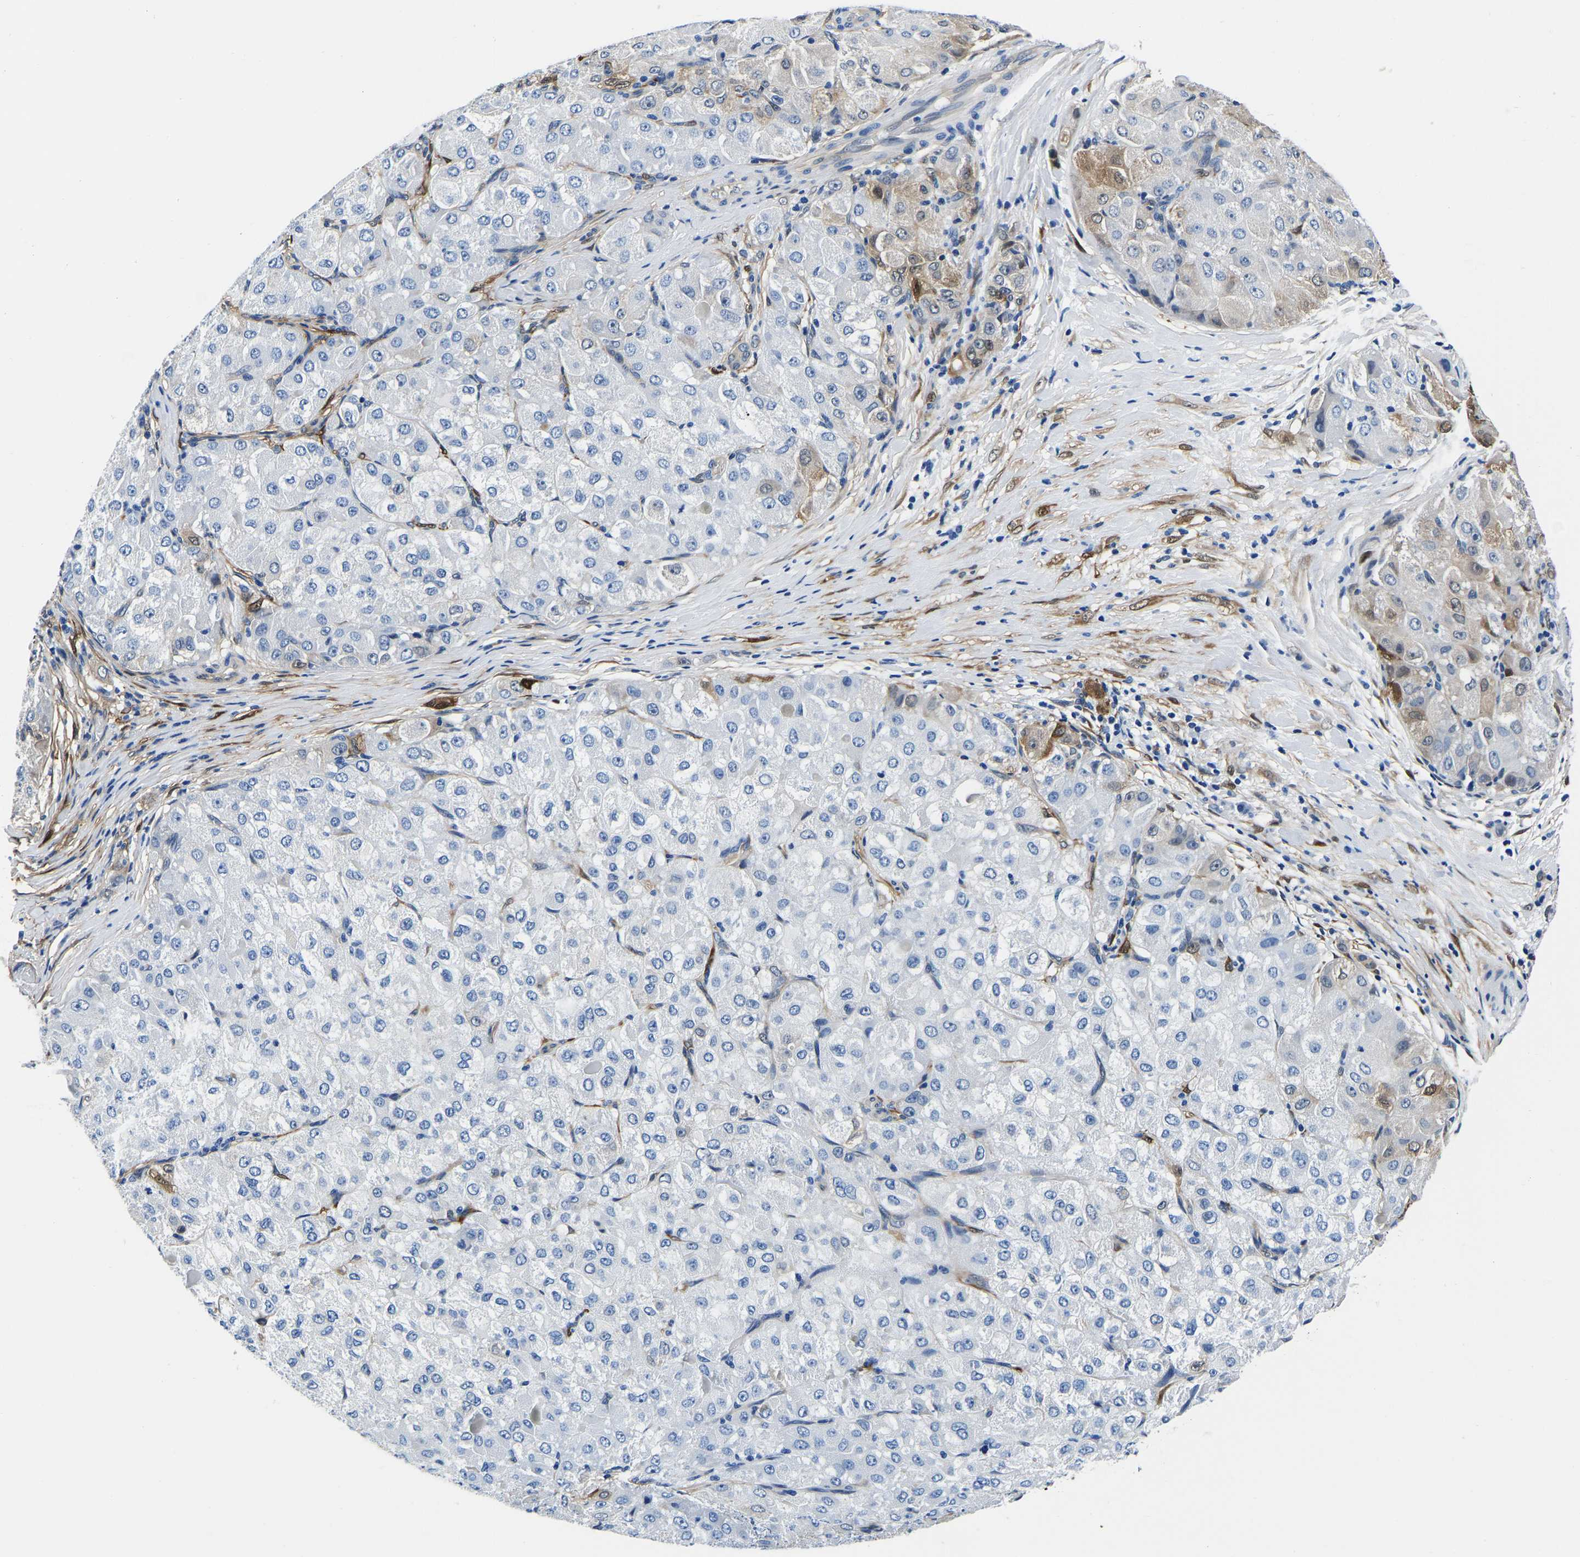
{"staining": {"intensity": "weak", "quantity": "<25%", "location": "cytoplasmic/membranous"}, "tissue": "liver cancer", "cell_type": "Tumor cells", "image_type": "cancer", "snomed": [{"axis": "morphology", "description": "Carcinoma, Hepatocellular, NOS"}, {"axis": "topography", "description": "Liver"}], "caption": "A micrograph of liver hepatocellular carcinoma stained for a protein reveals no brown staining in tumor cells. (DAB IHC, high magnification).", "gene": "S100A13", "patient": {"sex": "male", "age": 80}}